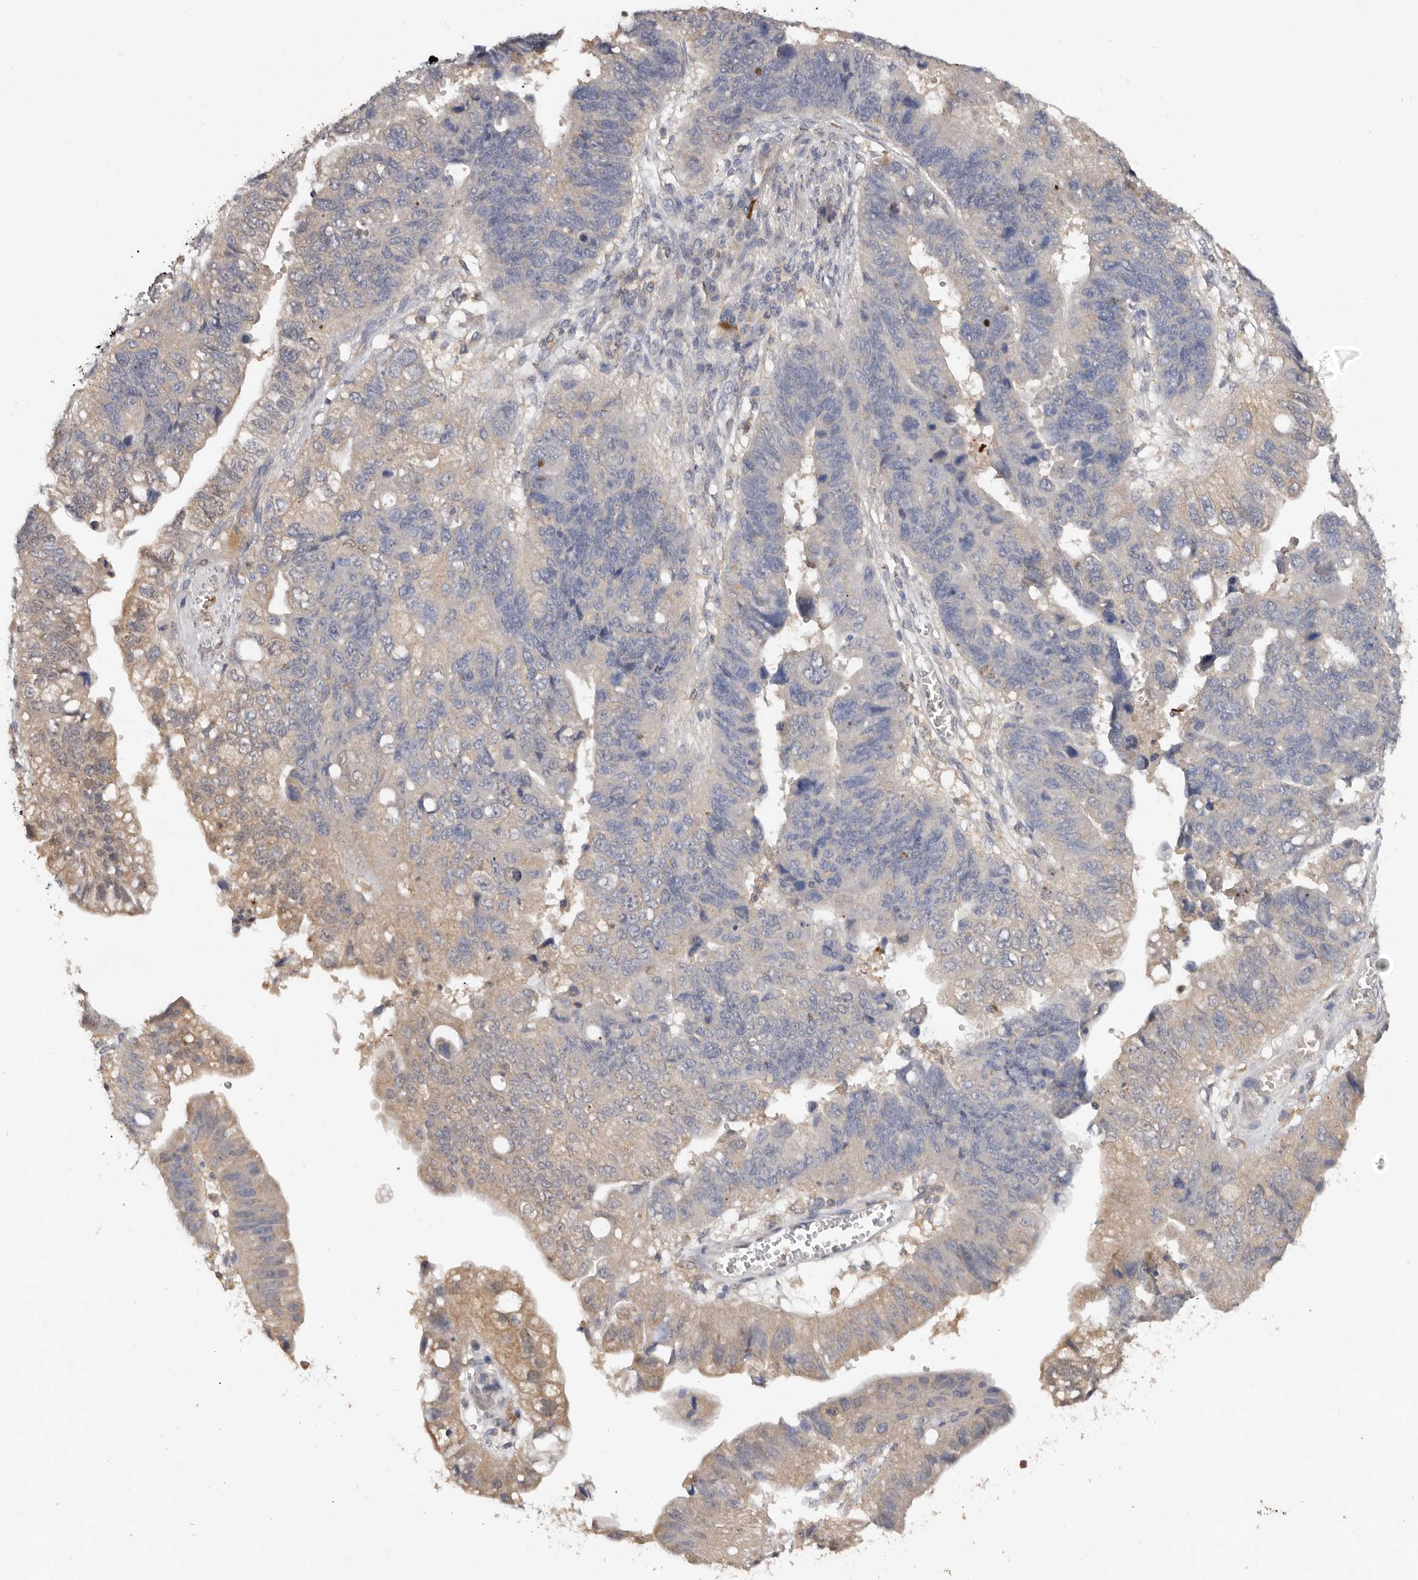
{"staining": {"intensity": "weak", "quantity": "<25%", "location": "cytoplasmic/membranous"}, "tissue": "stomach cancer", "cell_type": "Tumor cells", "image_type": "cancer", "snomed": [{"axis": "morphology", "description": "Adenocarcinoma, NOS"}, {"axis": "topography", "description": "Stomach"}], "caption": "DAB immunohistochemical staining of human stomach cancer demonstrates no significant positivity in tumor cells.", "gene": "EDEM1", "patient": {"sex": "male", "age": 59}}